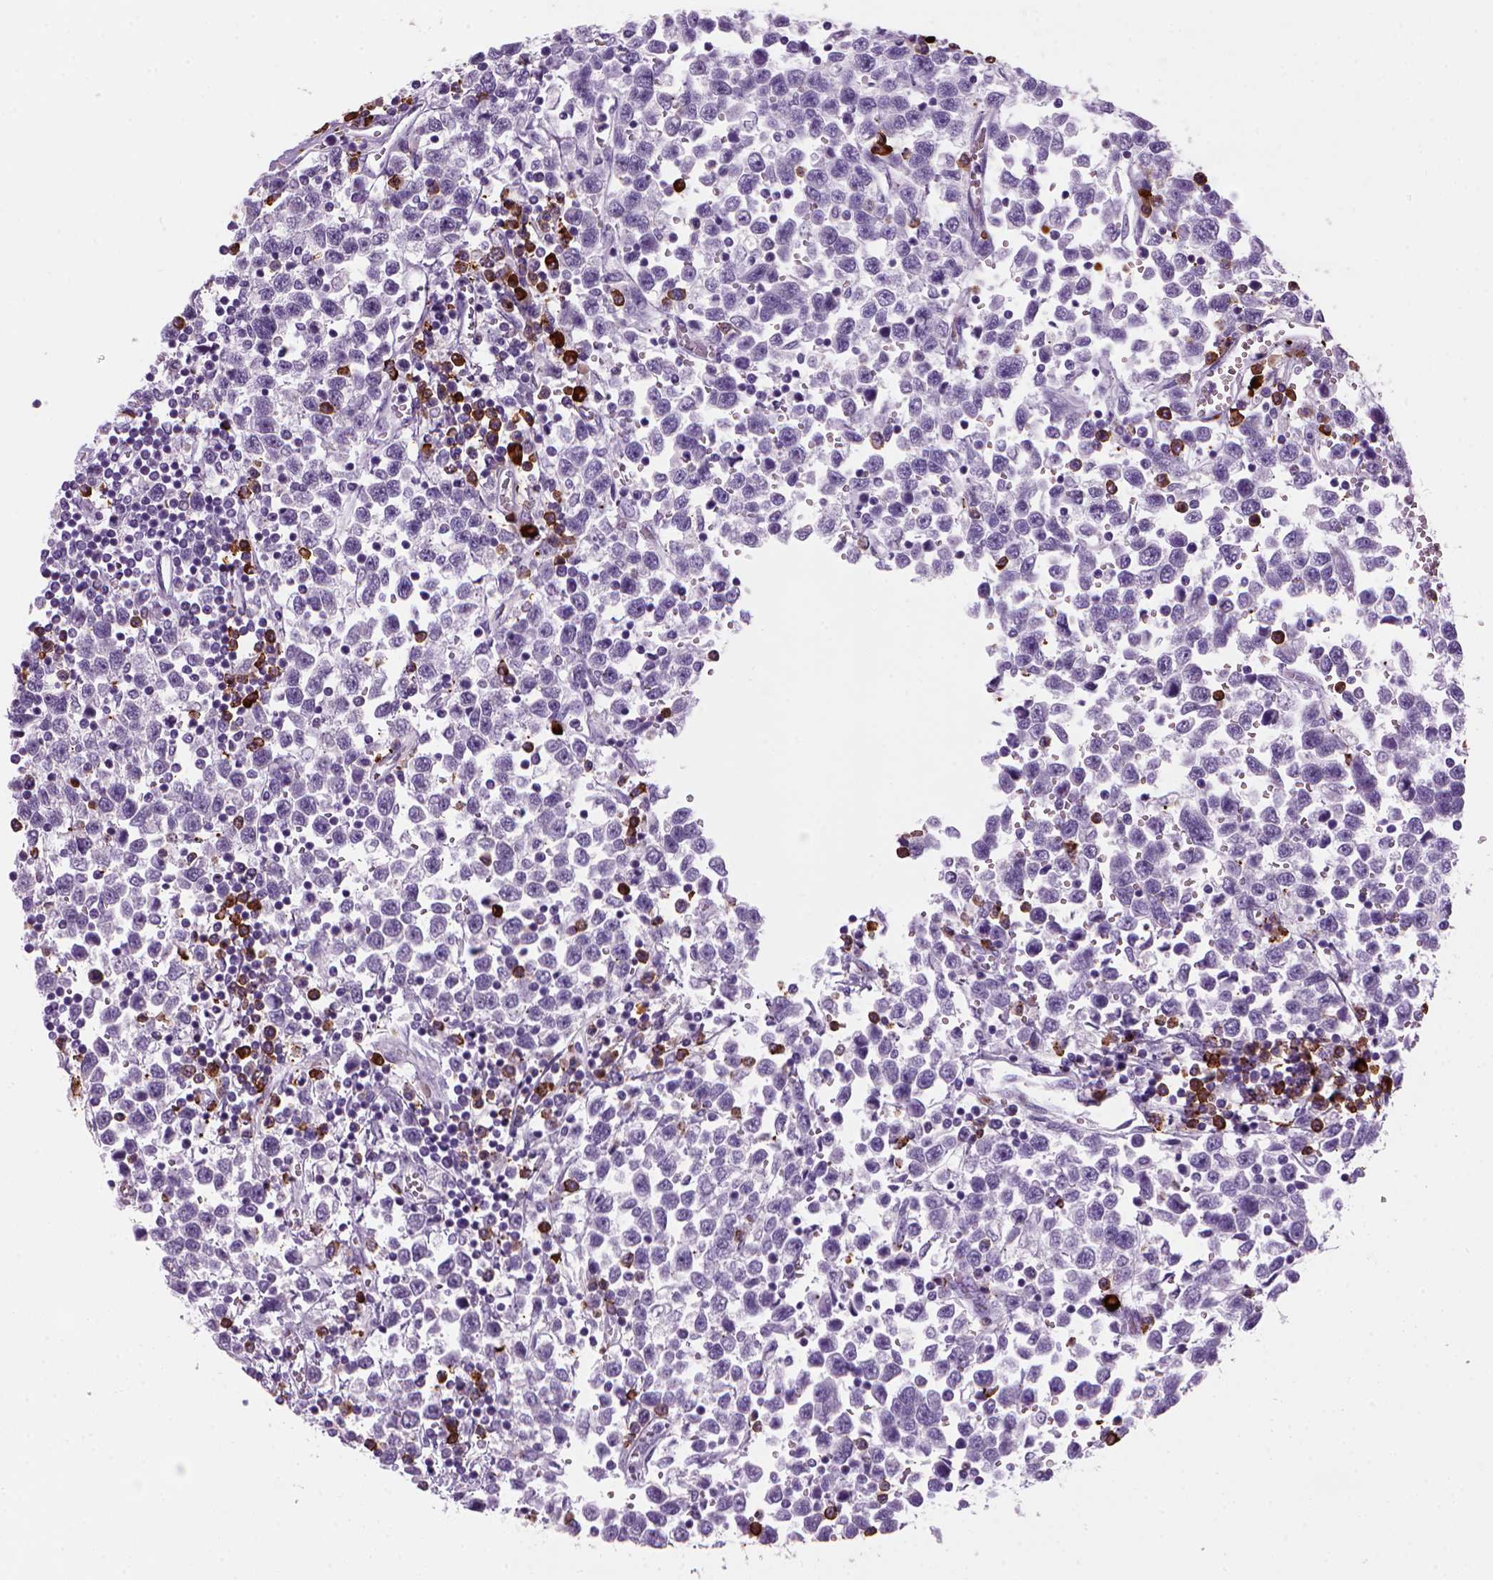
{"staining": {"intensity": "negative", "quantity": "none", "location": "none"}, "tissue": "testis cancer", "cell_type": "Tumor cells", "image_type": "cancer", "snomed": [{"axis": "morphology", "description": "Seminoma, NOS"}, {"axis": "topography", "description": "Testis"}], "caption": "DAB immunohistochemical staining of human seminoma (testis) exhibits no significant expression in tumor cells.", "gene": "MZB1", "patient": {"sex": "male", "age": 34}}